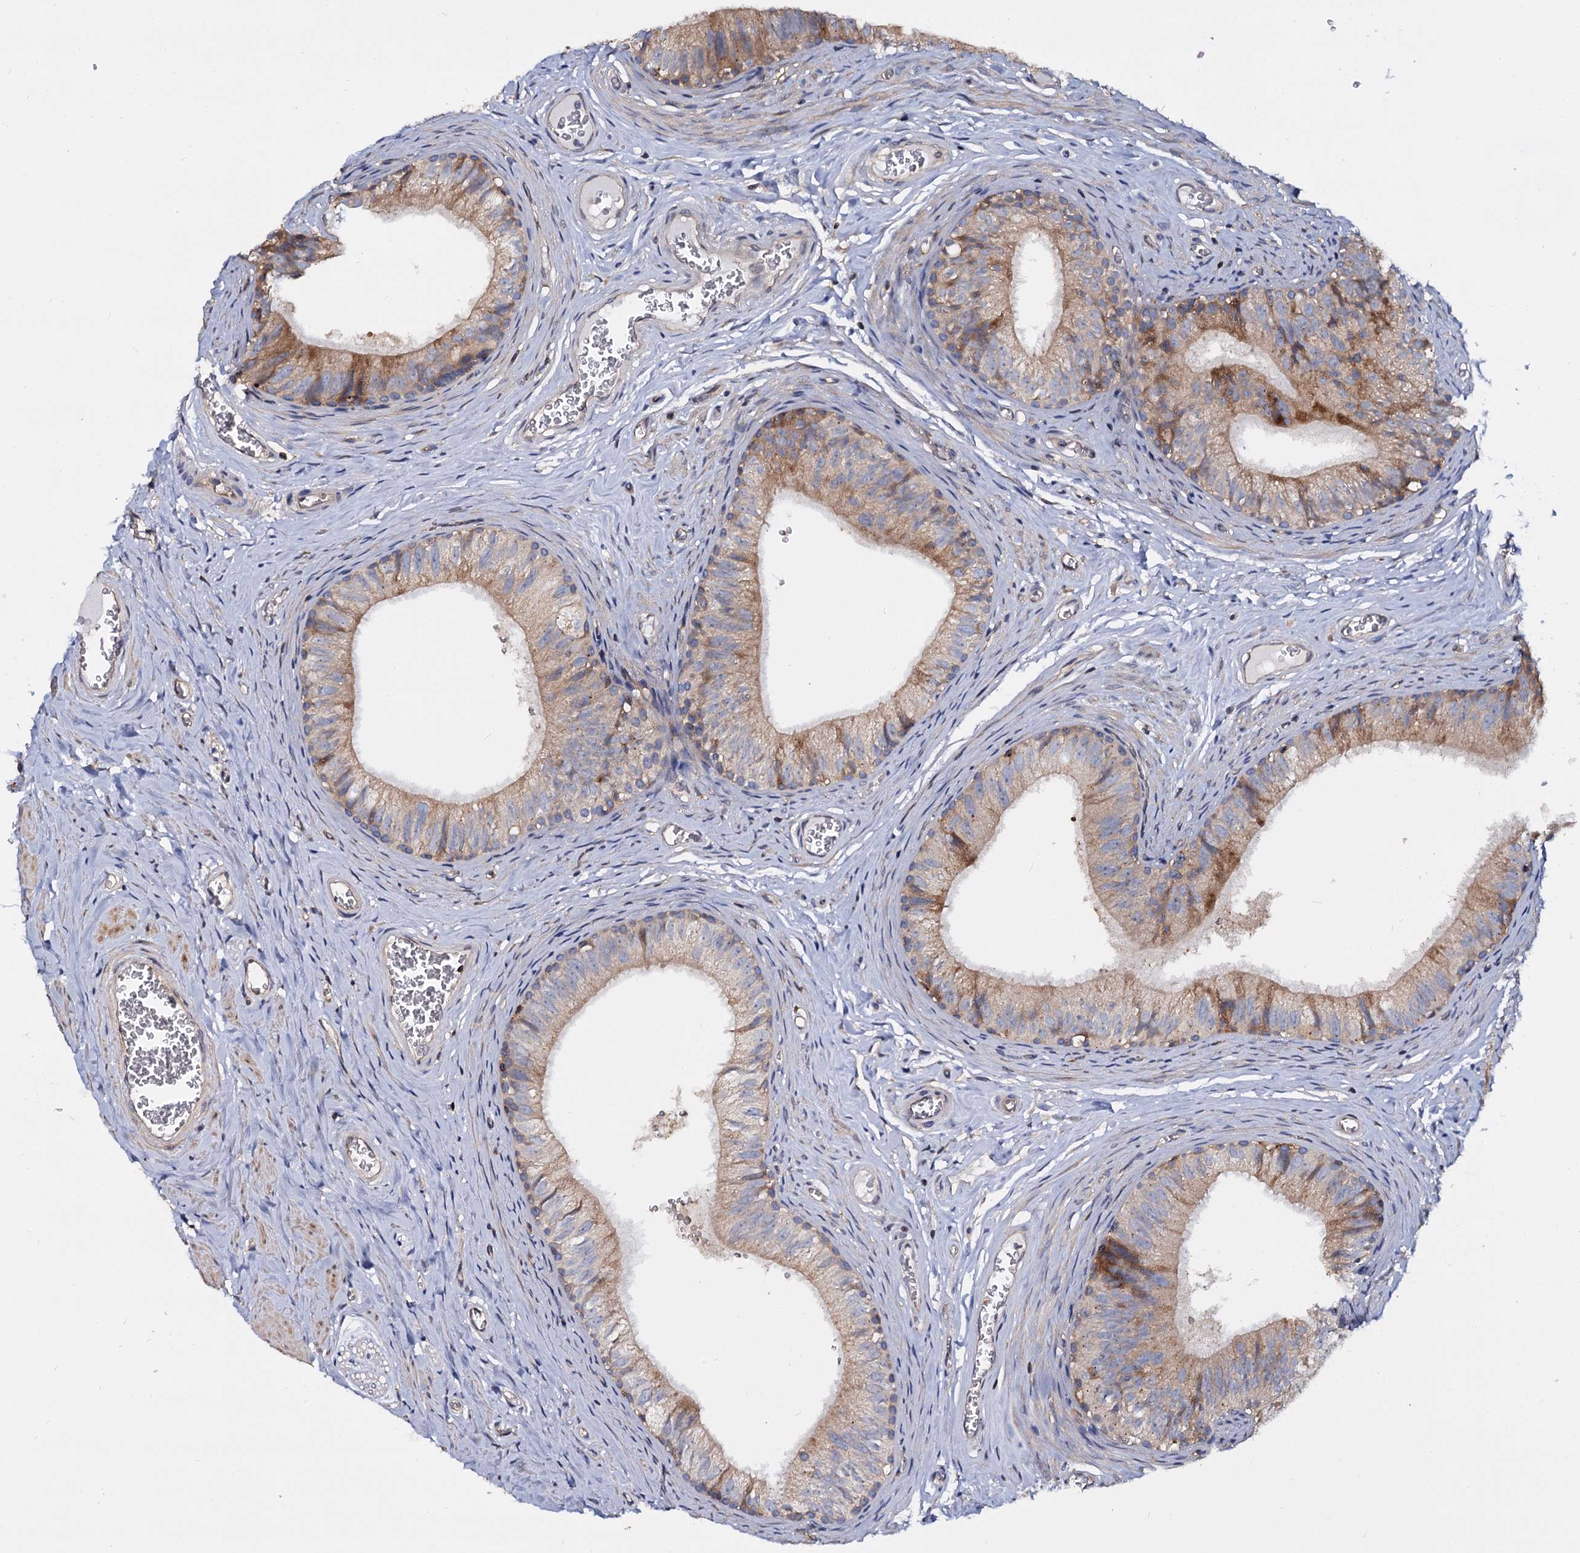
{"staining": {"intensity": "moderate", "quantity": "25%-75%", "location": "cytoplasmic/membranous"}, "tissue": "epididymis", "cell_type": "Glandular cells", "image_type": "normal", "snomed": [{"axis": "morphology", "description": "Normal tissue, NOS"}, {"axis": "topography", "description": "Epididymis"}], "caption": "The histopathology image displays immunohistochemical staining of normal epididymis. There is moderate cytoplasmic/membranous positivity is present in about 25%-75% of glandular cells.", "gene": "ANKRD13A", "patient": {"sex": "male", "age": 42}}